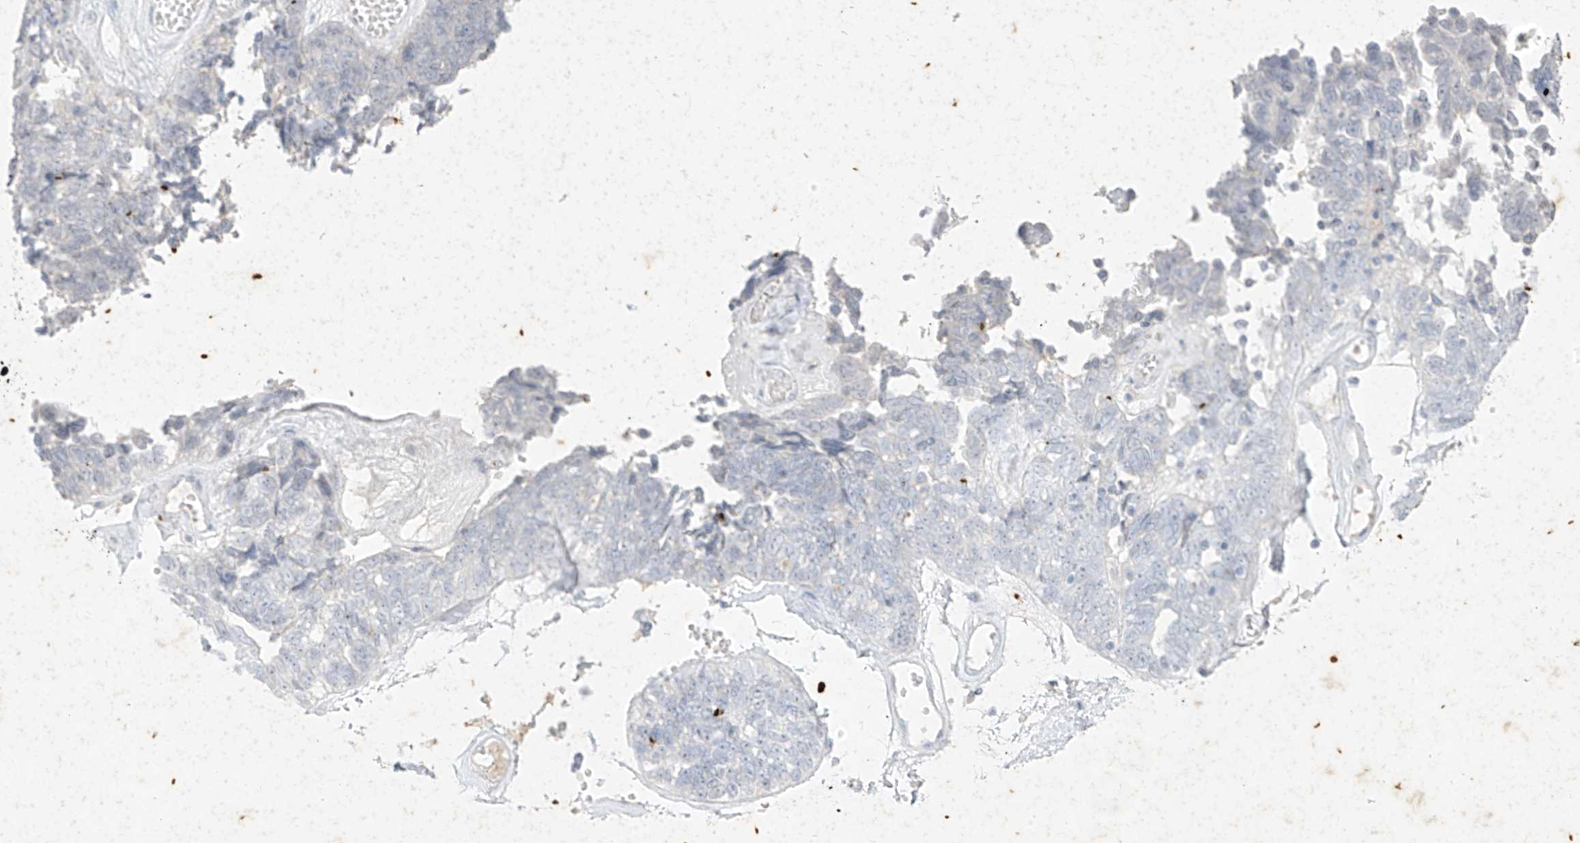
{"staining": {"intensity": "negative", "quantity": "none", "location": "none"}, "tissue": "ovarian cancer", "cell_type": "Tumor cells", "image_type": "cancer", "snomed": [{"axis": "morphology", "description": "Cystadenocarcinoma, serous, NOS"}, {"axis": "topography", "description": "Ovary"}], "caption": "IHC of human serous cystadenocarcinoma (ovarian) reveals no staining in tumor cells.", "gene": "TGM4", "patient": {"sex": "female", "age": 79}}